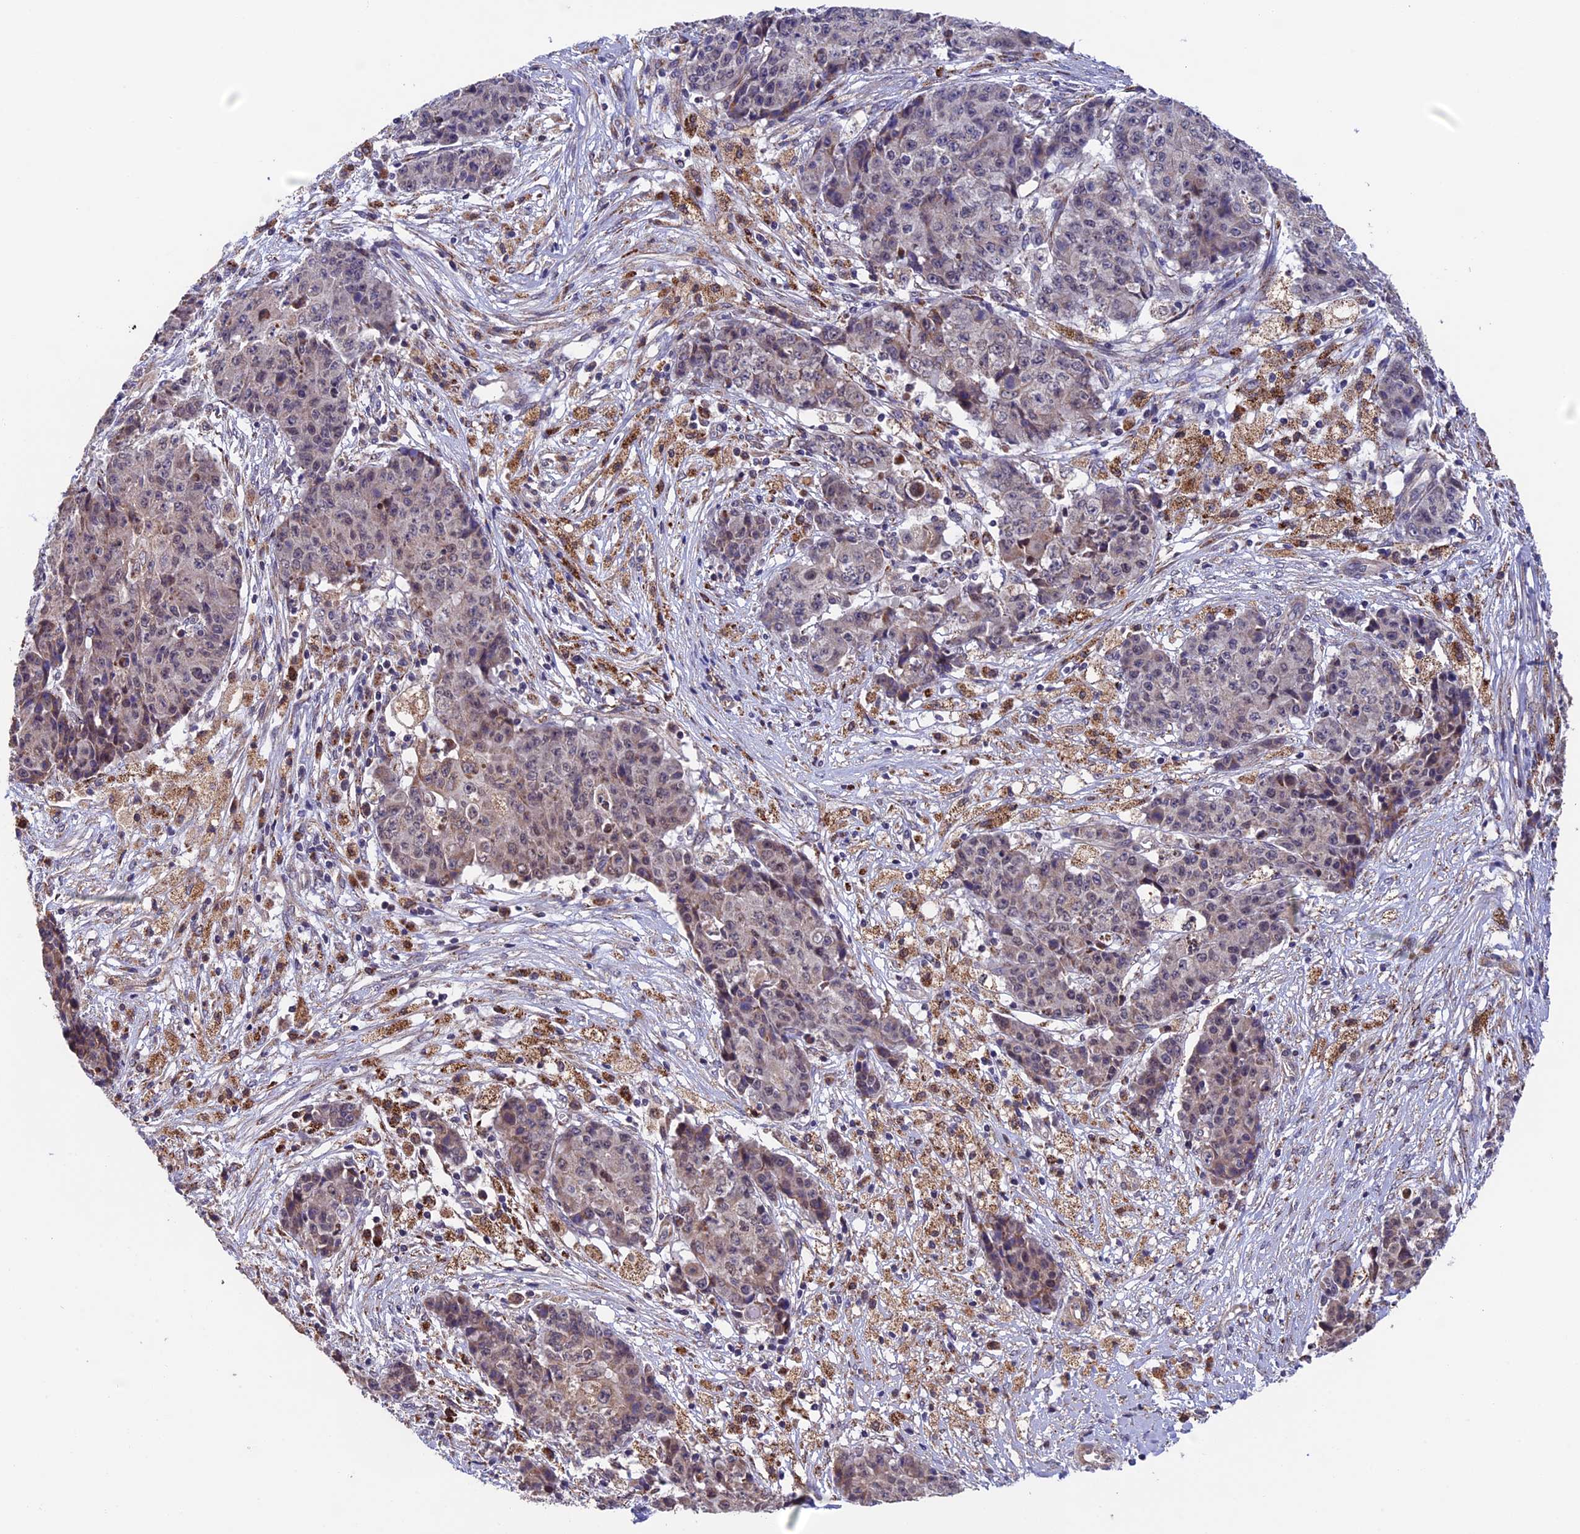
{"staining": {"intensity": "weak", "quantity": "<25%", "location": "cytoplasmic/membranous"}, "tissue": "ovarian cancer", "cell_type": "Tumor cells", "image_type": "cancer", "snomed": [{"axis": "morphology", "description": "Carcinoma, endometroid"}, {"axis": "topography", "description": "Ovary"}], "caption": "A high-resolution histopathology image shows IHC staining of ovarian endometroid carcinoma, which demonstrates no significant staining in tumor cells. (IHC, brightfield microscopy, high magnification).", "gene": "RNF17", "patient": {"sex": "female", "age": 42}}